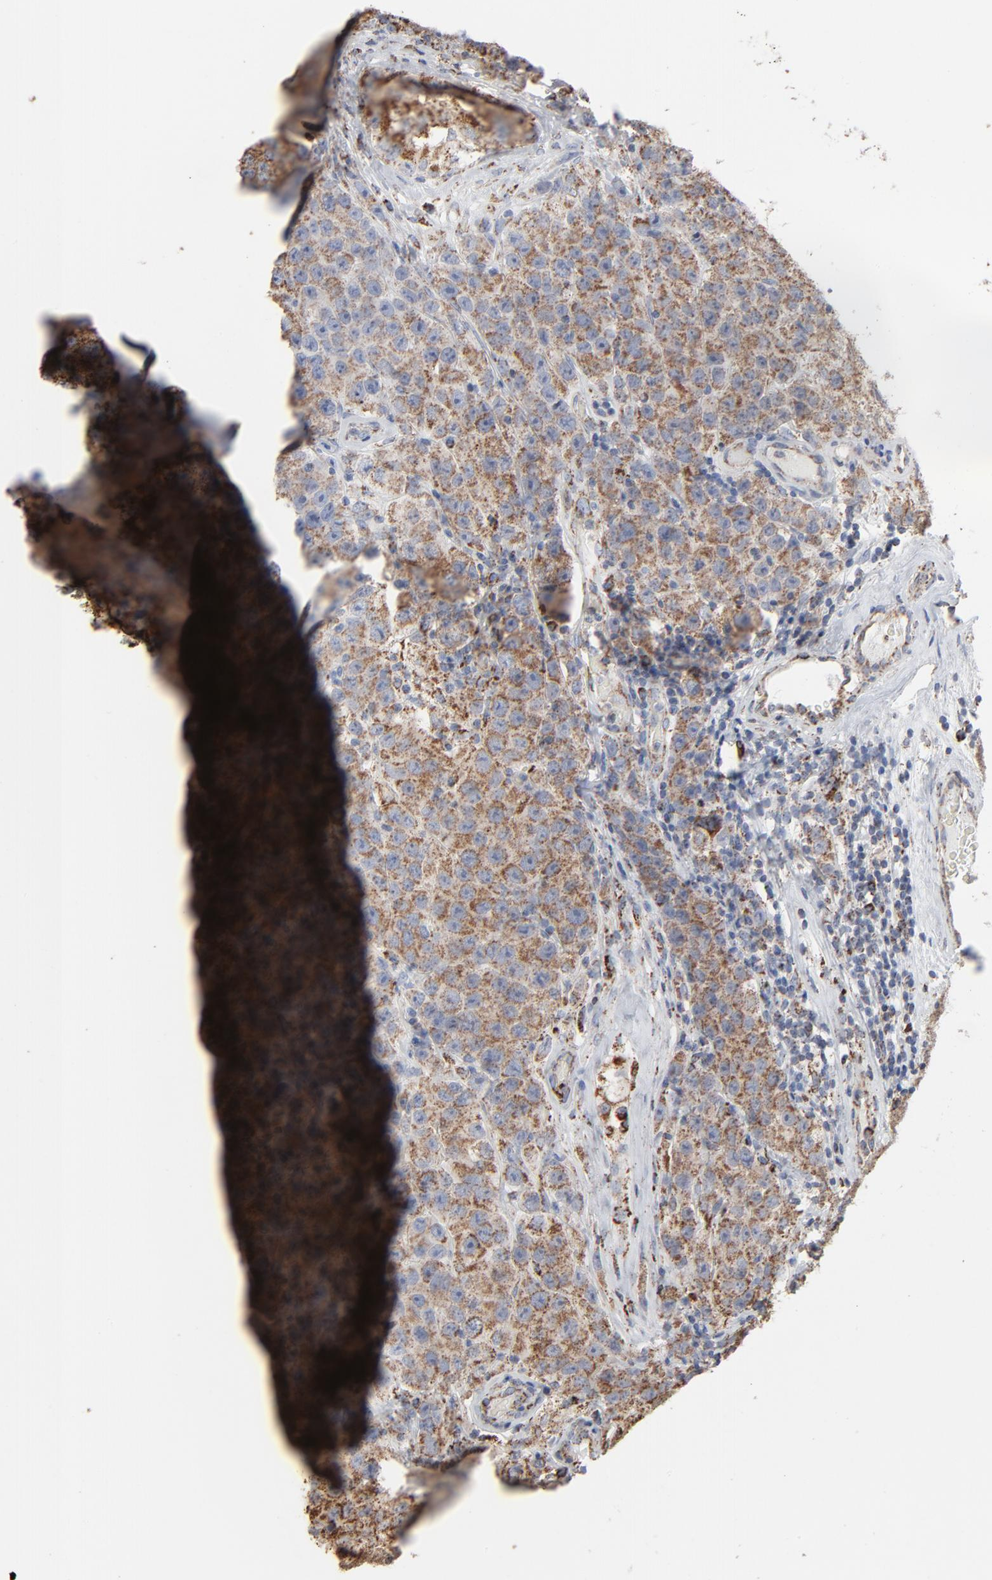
{"staining": {"intensity": "moderate", "quantity": ">75%", "location": "cytoplasmic/membranous"}, "tissue": "testis cancer", "cell_type": "Tumor cells", "image_type": "cancer", "snomed": [{"axis": "morphology", "description": "Seminoma, NOS"}, {"axis": "topography", "description": "Testis"}], "caption": "DAB (3,3'-diaminobenzidine) immunohistochemical staining of human seminoma (testis) exhibits moderate cytoplasmic/membranous protein expression in about >75% of tumor cells. Using DAB (brown) and hematoxylin (blue) stains, captured at high magnification using brightfield microscopy.", "gene": "UQCRC1", "patient": {"sex": "male", "age": 52}}